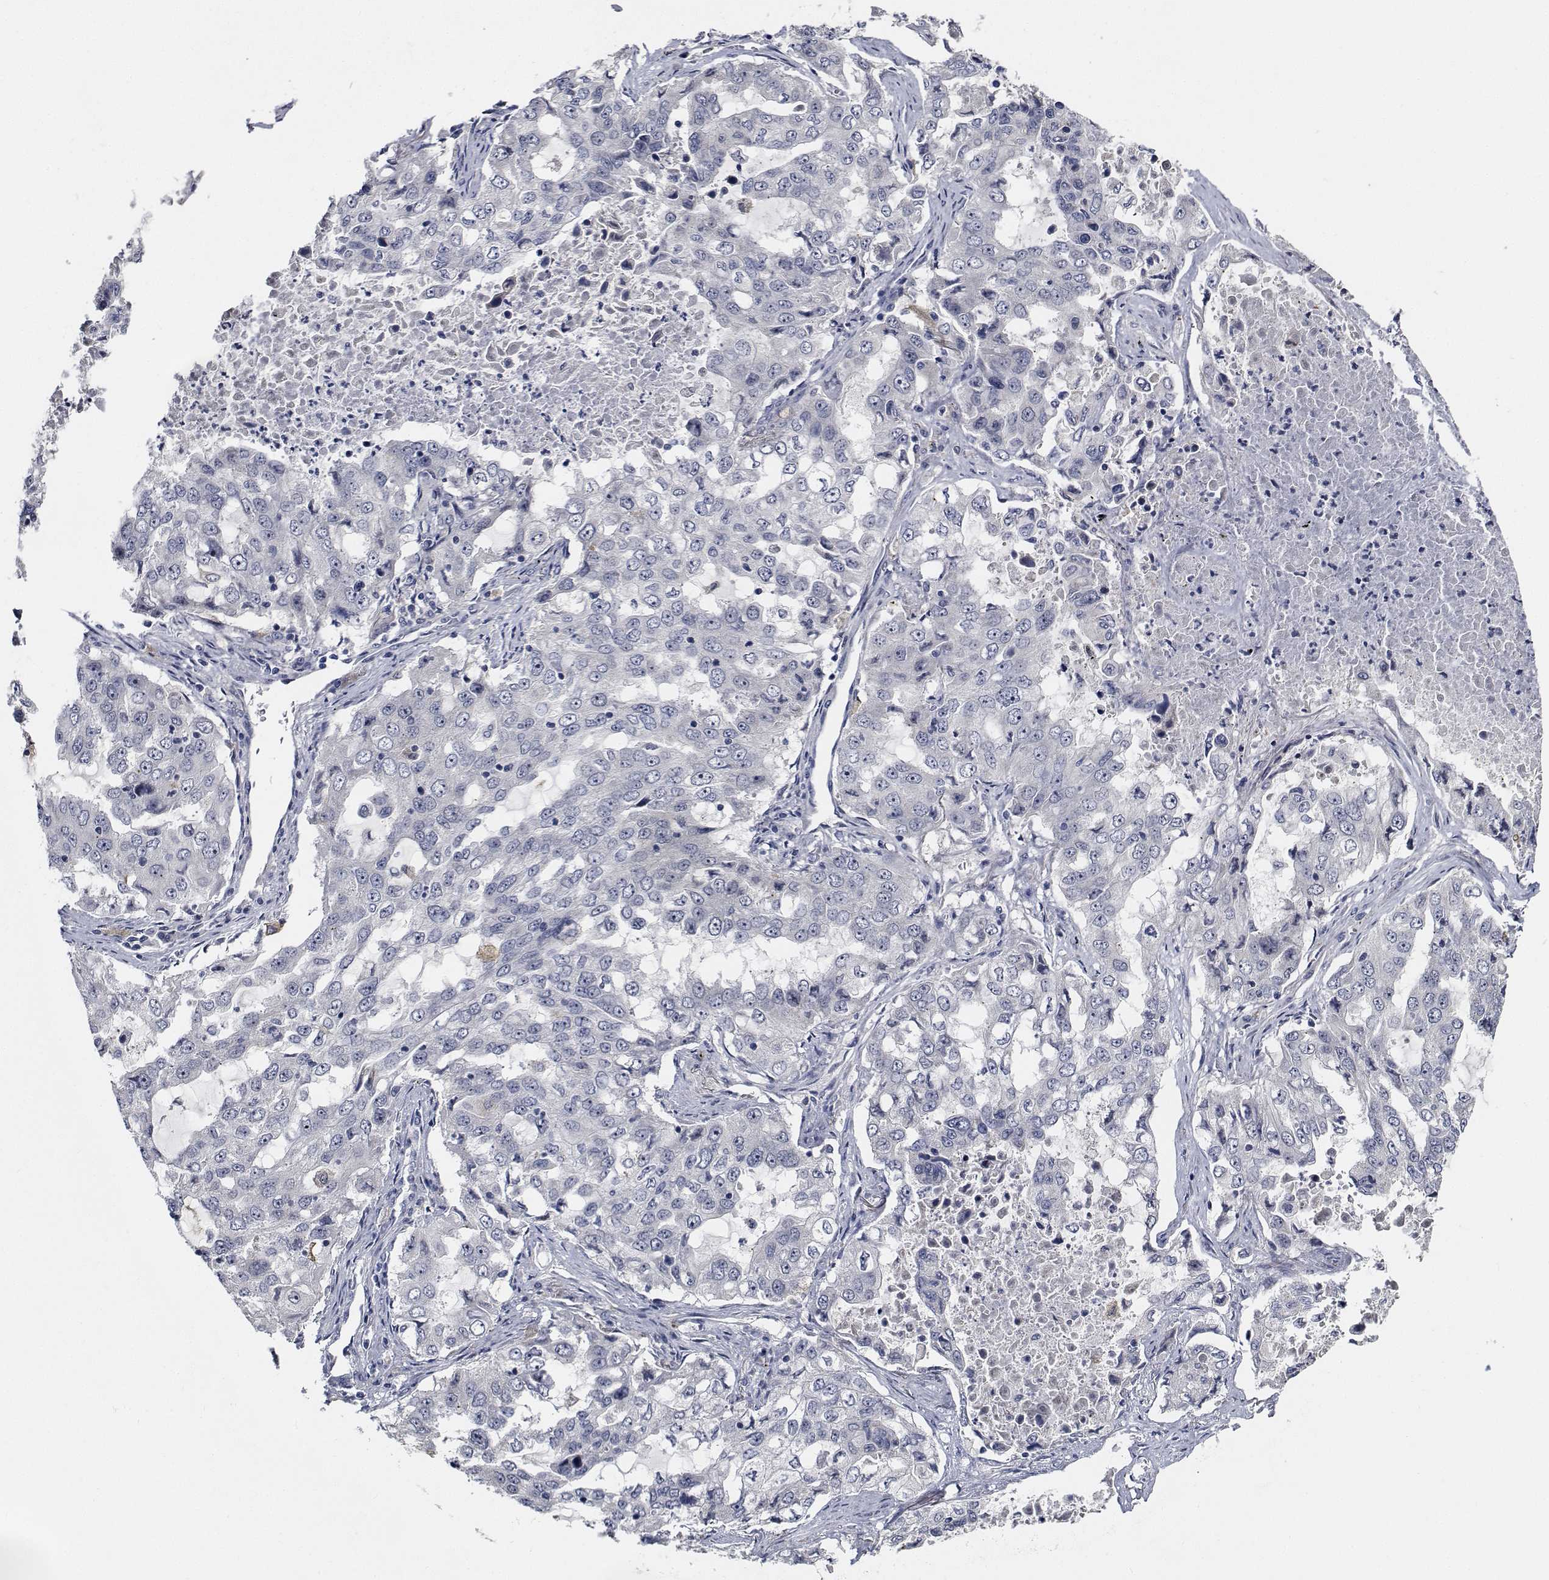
{"staining": {"intensity": "negative", "quantity": "none", "location": "none"}, "tissue": "lung cancer", "cell_type": "Tumor cells", "image_type": "cancer", "snomed": [{"axis": "morphology", "description": "Adenocarcinoma, NOS"}, {"axis": "topography", "description": "Lung"}], "caption": "This is an immunohistochemistry image of human lung adenocarcinoma. There is no staining in tumor cells.", "gene": "NVL", "patient": {"sex": "female", "age": 61}}